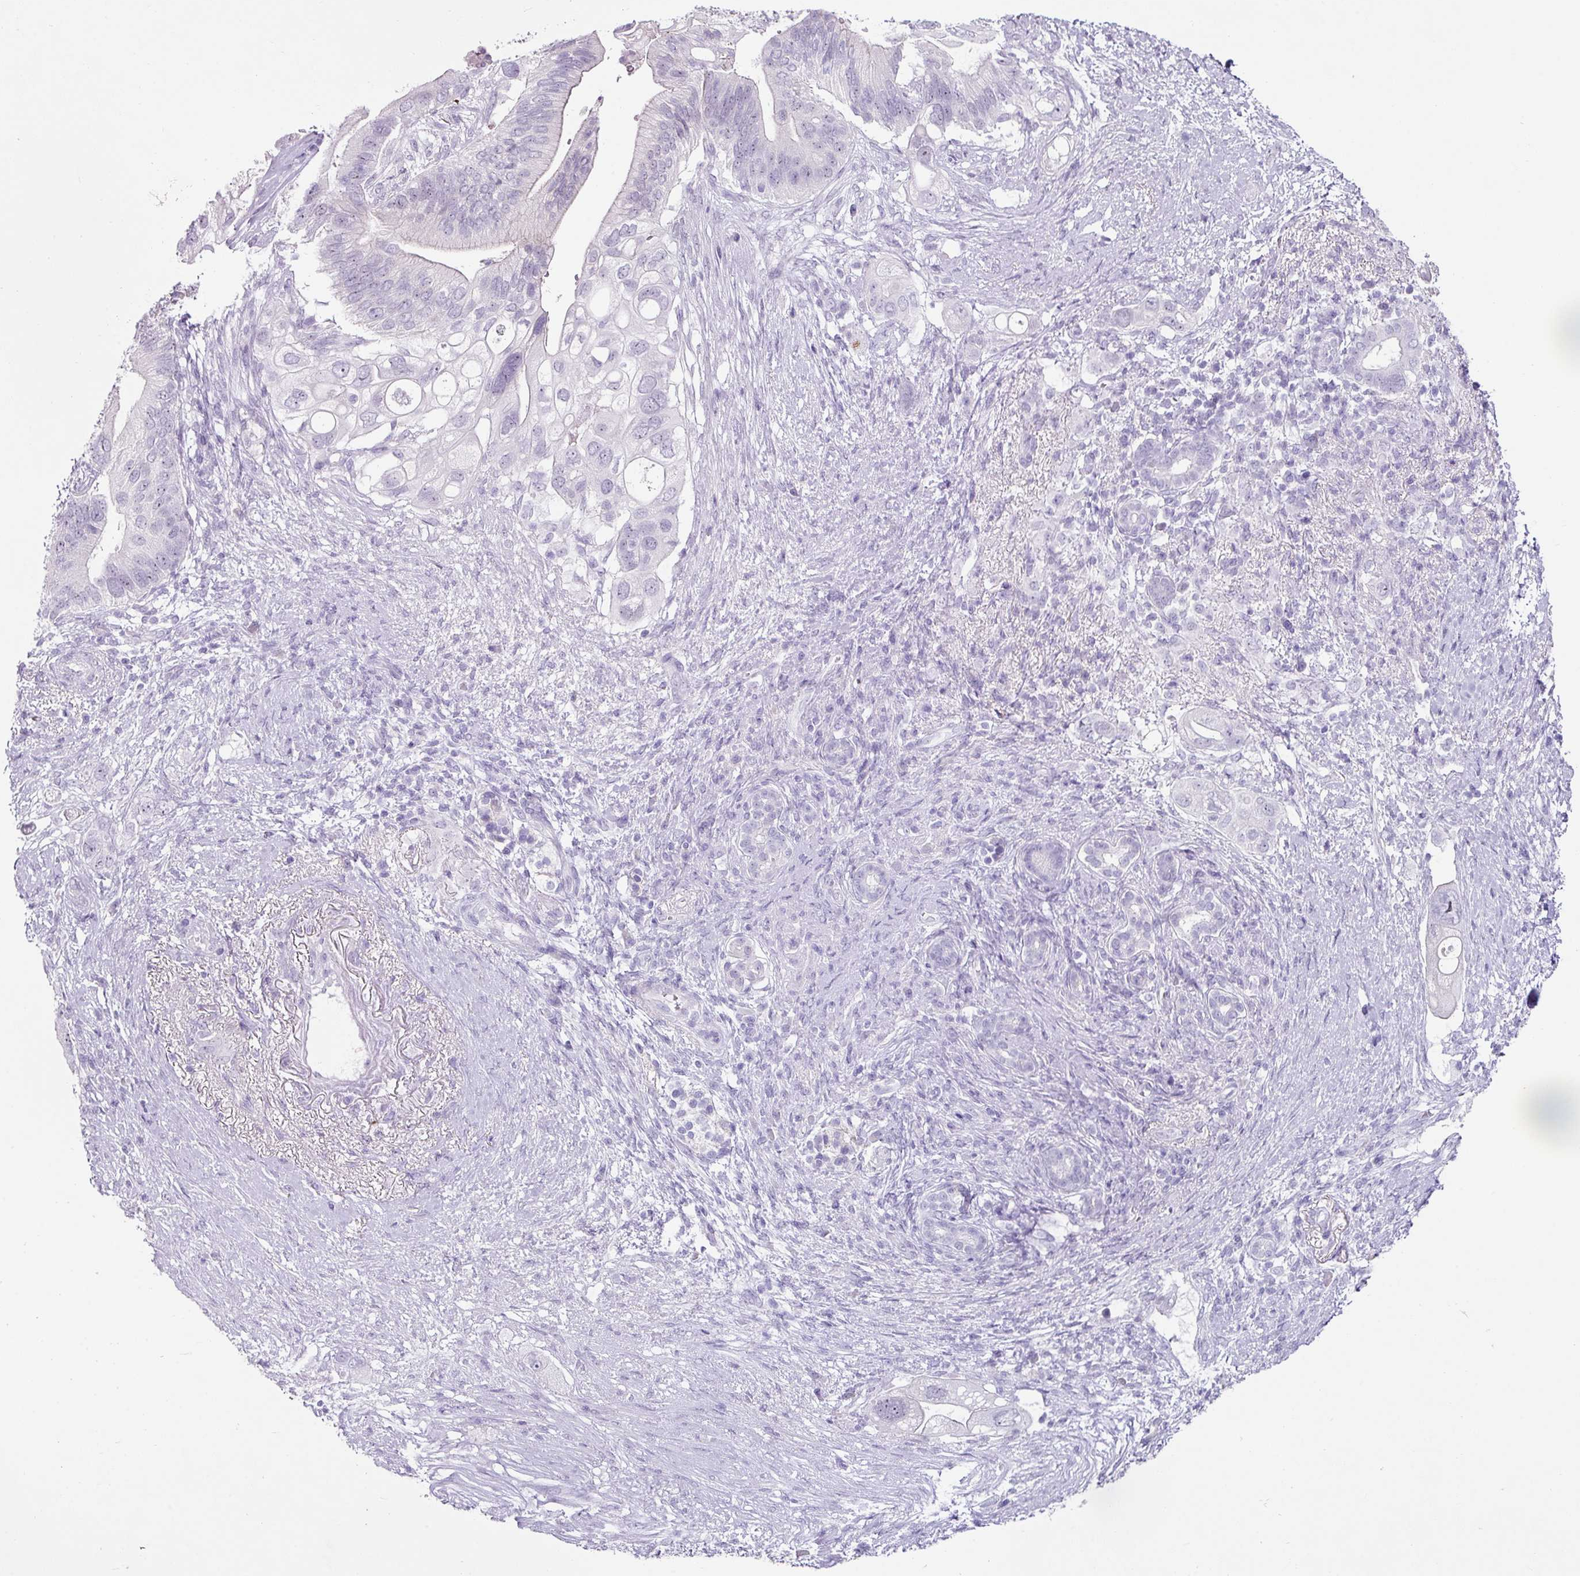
{"staining": {"intensity": "negative", "quantity": "none", "location": "none"}, "tissue": "pancreatic cancer", "cell_type": "Tumor cells", "image_type": "cancer", "snomed": [{"axis": "morphology", "description": "Adenocarcinoma, NOS"}, {"axis": "topography", "description": "Pancreas"}], "caption": "Pancreatic adenocarcinoma was stained to show a protein in brown. There is no significant positivity in tumor cells.", "gene": "TRA2A", "patient": {"sex": "female", "age": 72}}